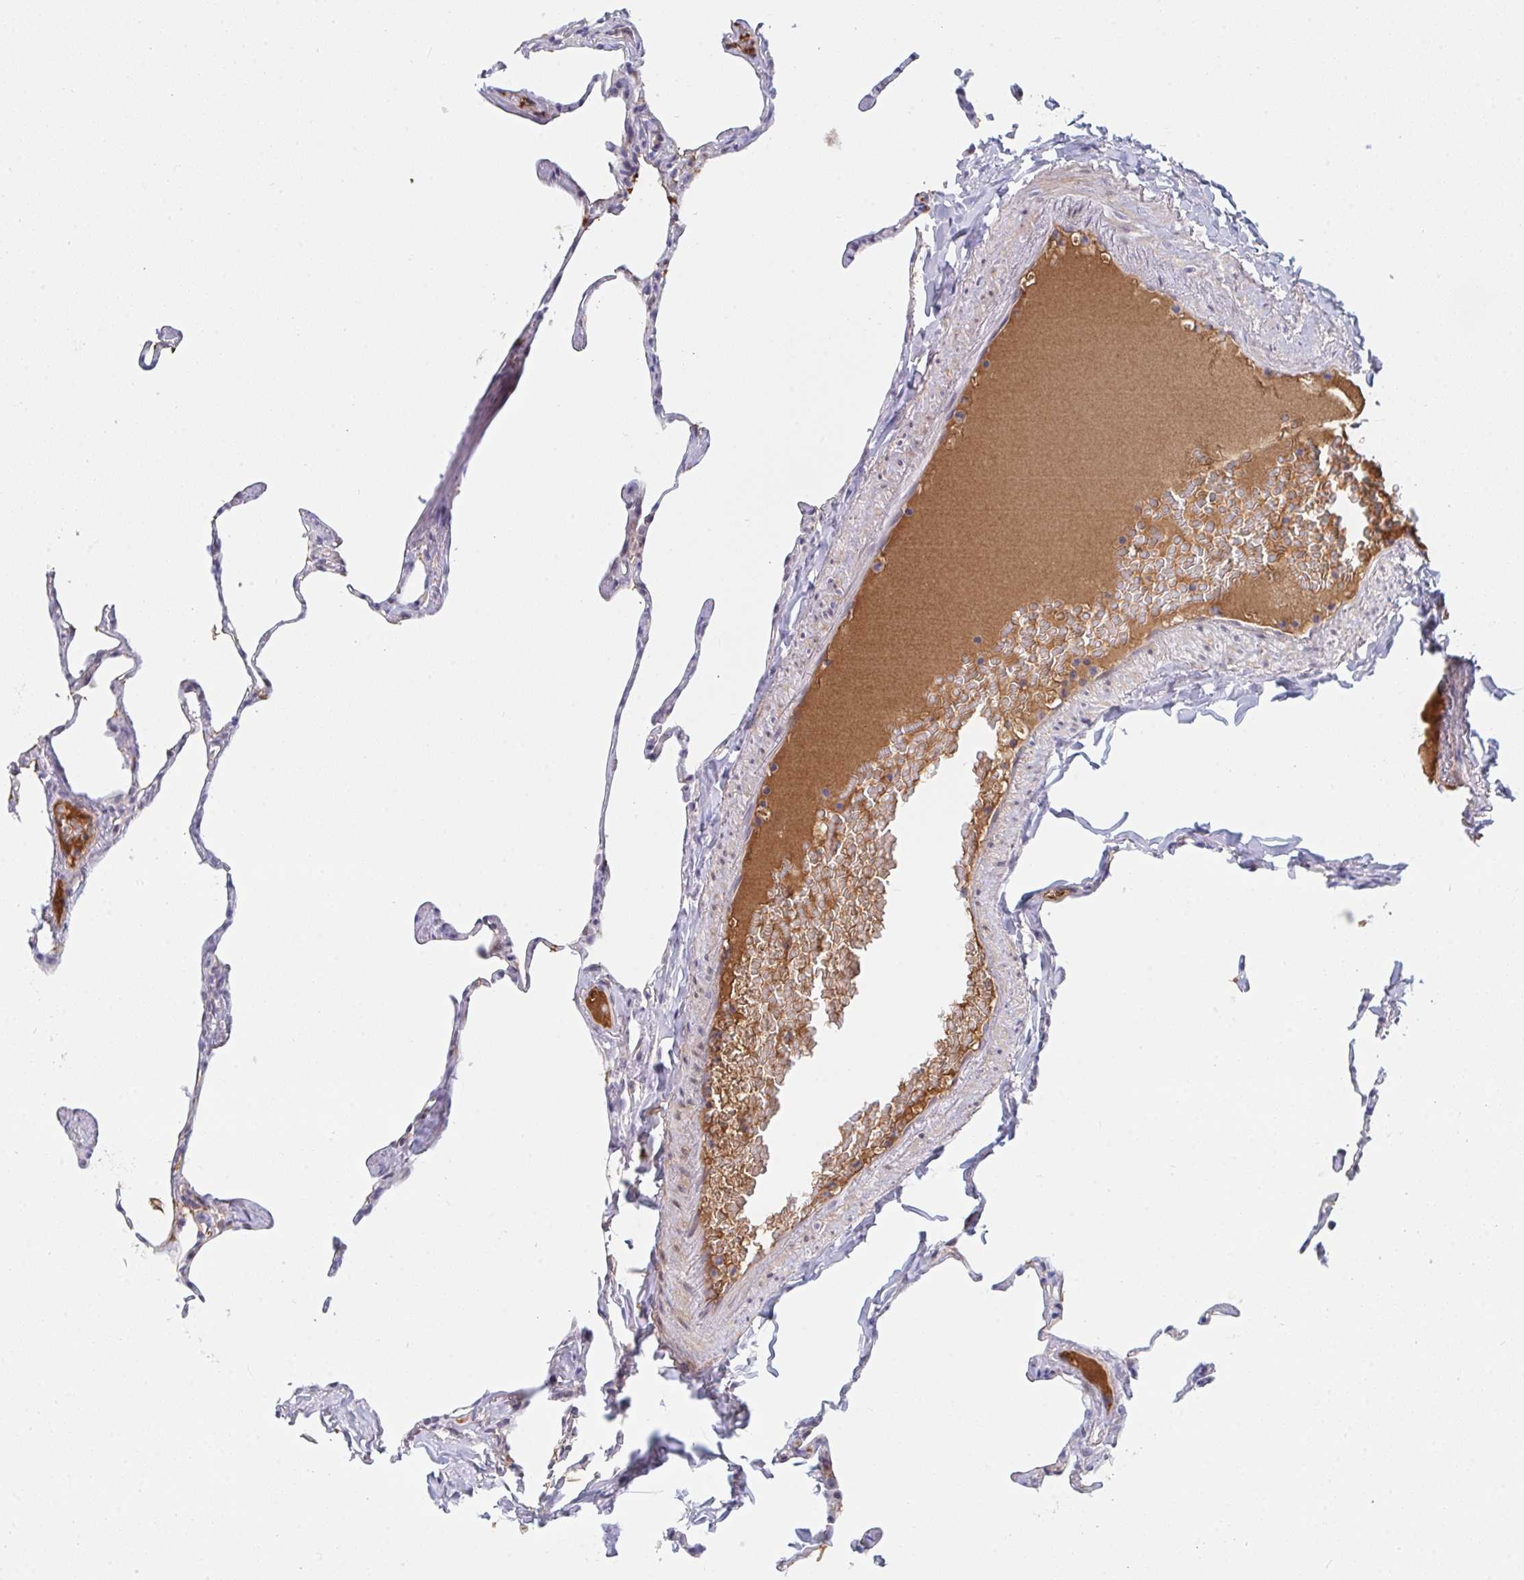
{"staining": {"intensity": "weak", "quantity": "<25%", "location": "nuclear"}, "tissue": "lung", "cell_type": "Alveolar cells", "image_type": "normal", "snomed": [{"axis": "morphology", "description": "Normal tissue, NOS"}, {"axis": "topography", "description": "Lung"}], "caption": "The image demonstrates no staining of alveolar cells in unremarkable lung. (Stains: DAB immunohistochemistry with hematoxylin counter stain, Microscopy: brightfield microscopy at high magnification).", "gene": "DSCAML1", "patient": {"sex": "male", "age": 65}}